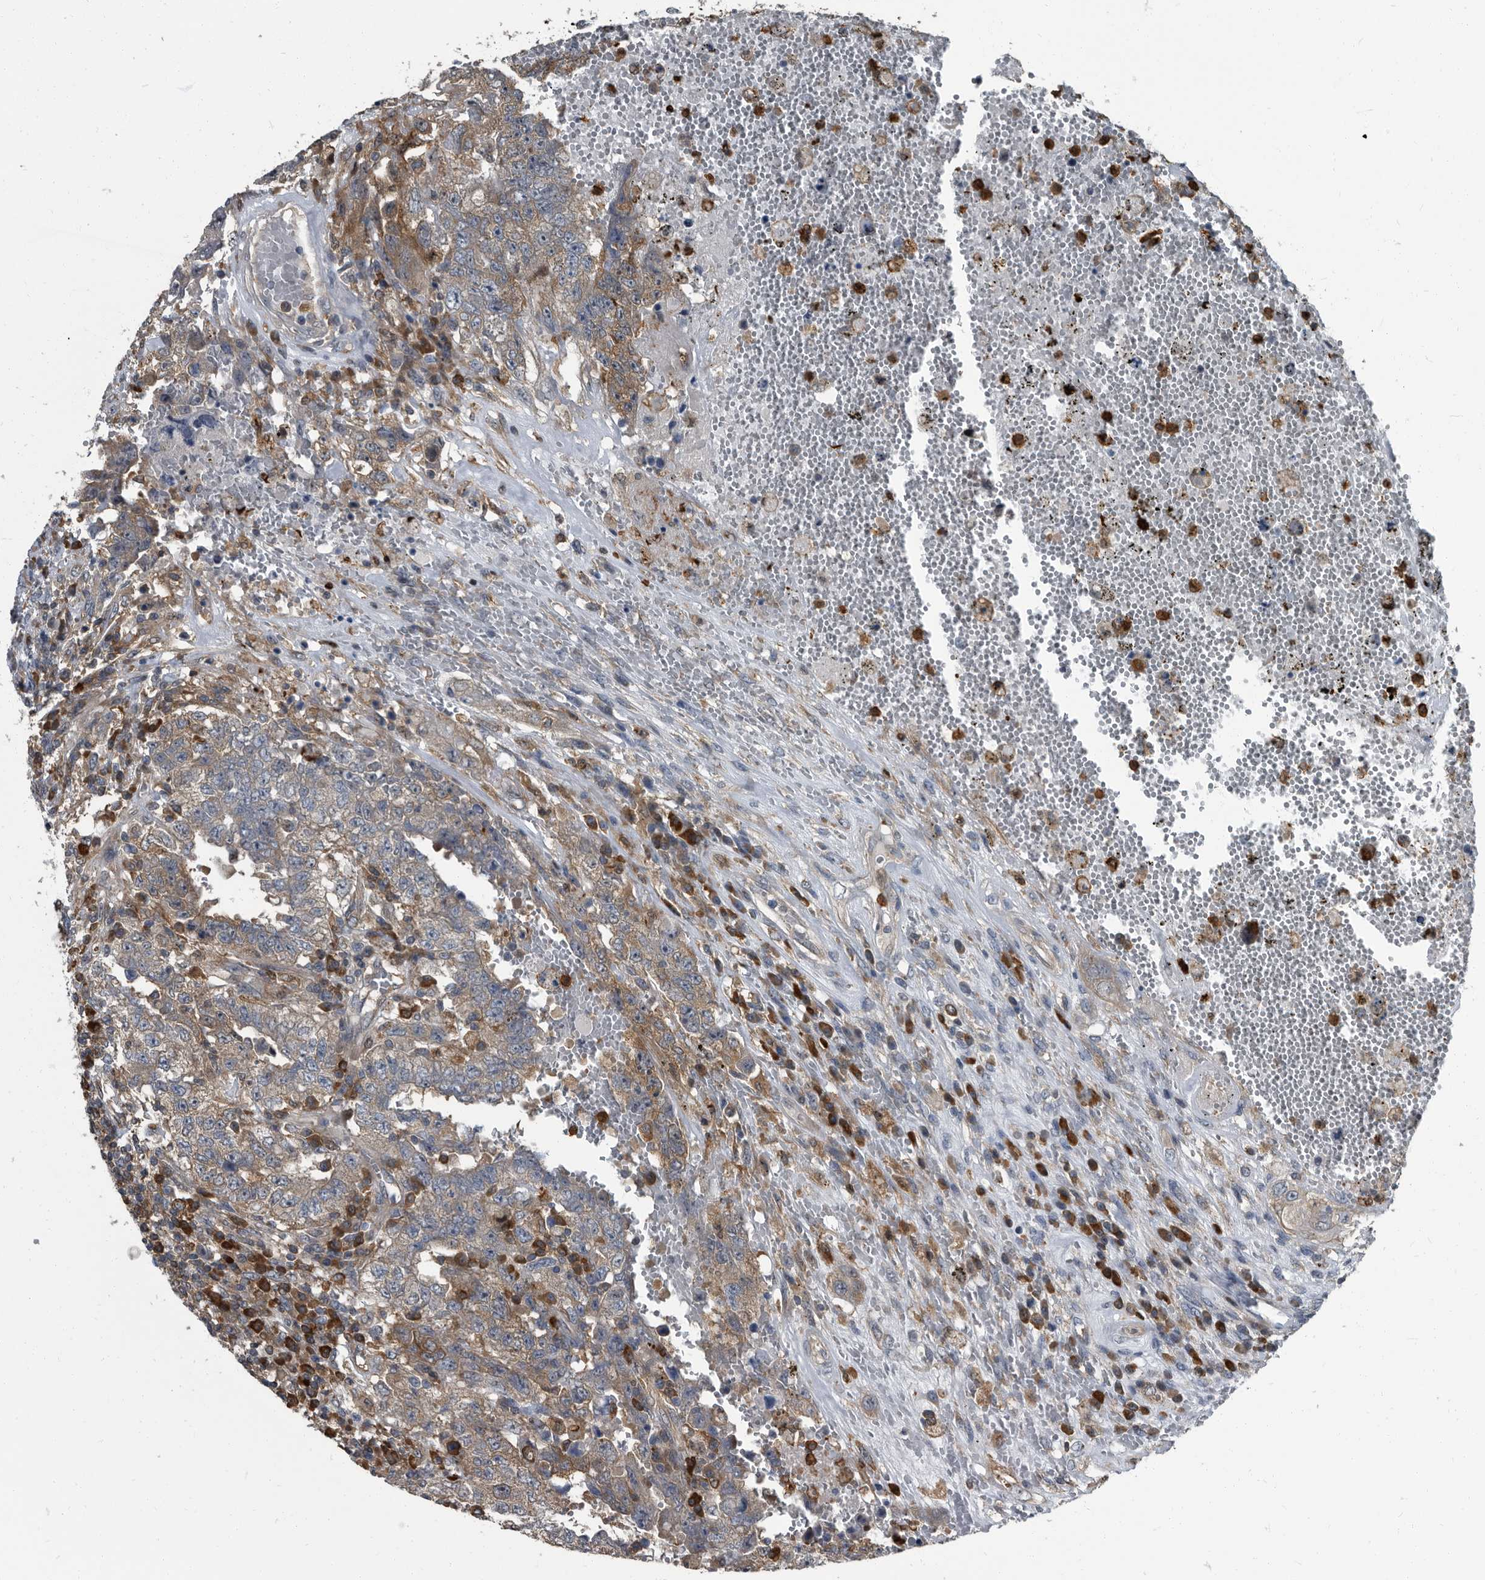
{"staining": {"intensity": "weak", "quantity": ">75%", "location": "cytoplasmic/membranous"}, "tissue": "testis cancer", "cell_type": "Tumor cells", "image_type": "cancer", "snomed": [{"axis": "morphology", "description": "Carcinoma, Embryonal, NOS"}, {"axis": "topography", "description": "Testis"}], "caption": "Protein staining shows weak cytoplasmic/membranous expression in approximately >75% of tumor cells in testis cancer (embryonal carcinoma). Using DAB (3,3'-diaminobenzidine) (brown) and hematoxylin (blue) stains, captured at high magnification using brightfield microscopy.", "gene": "CDV3", "patient": {"sex": "male", "age": 26}}